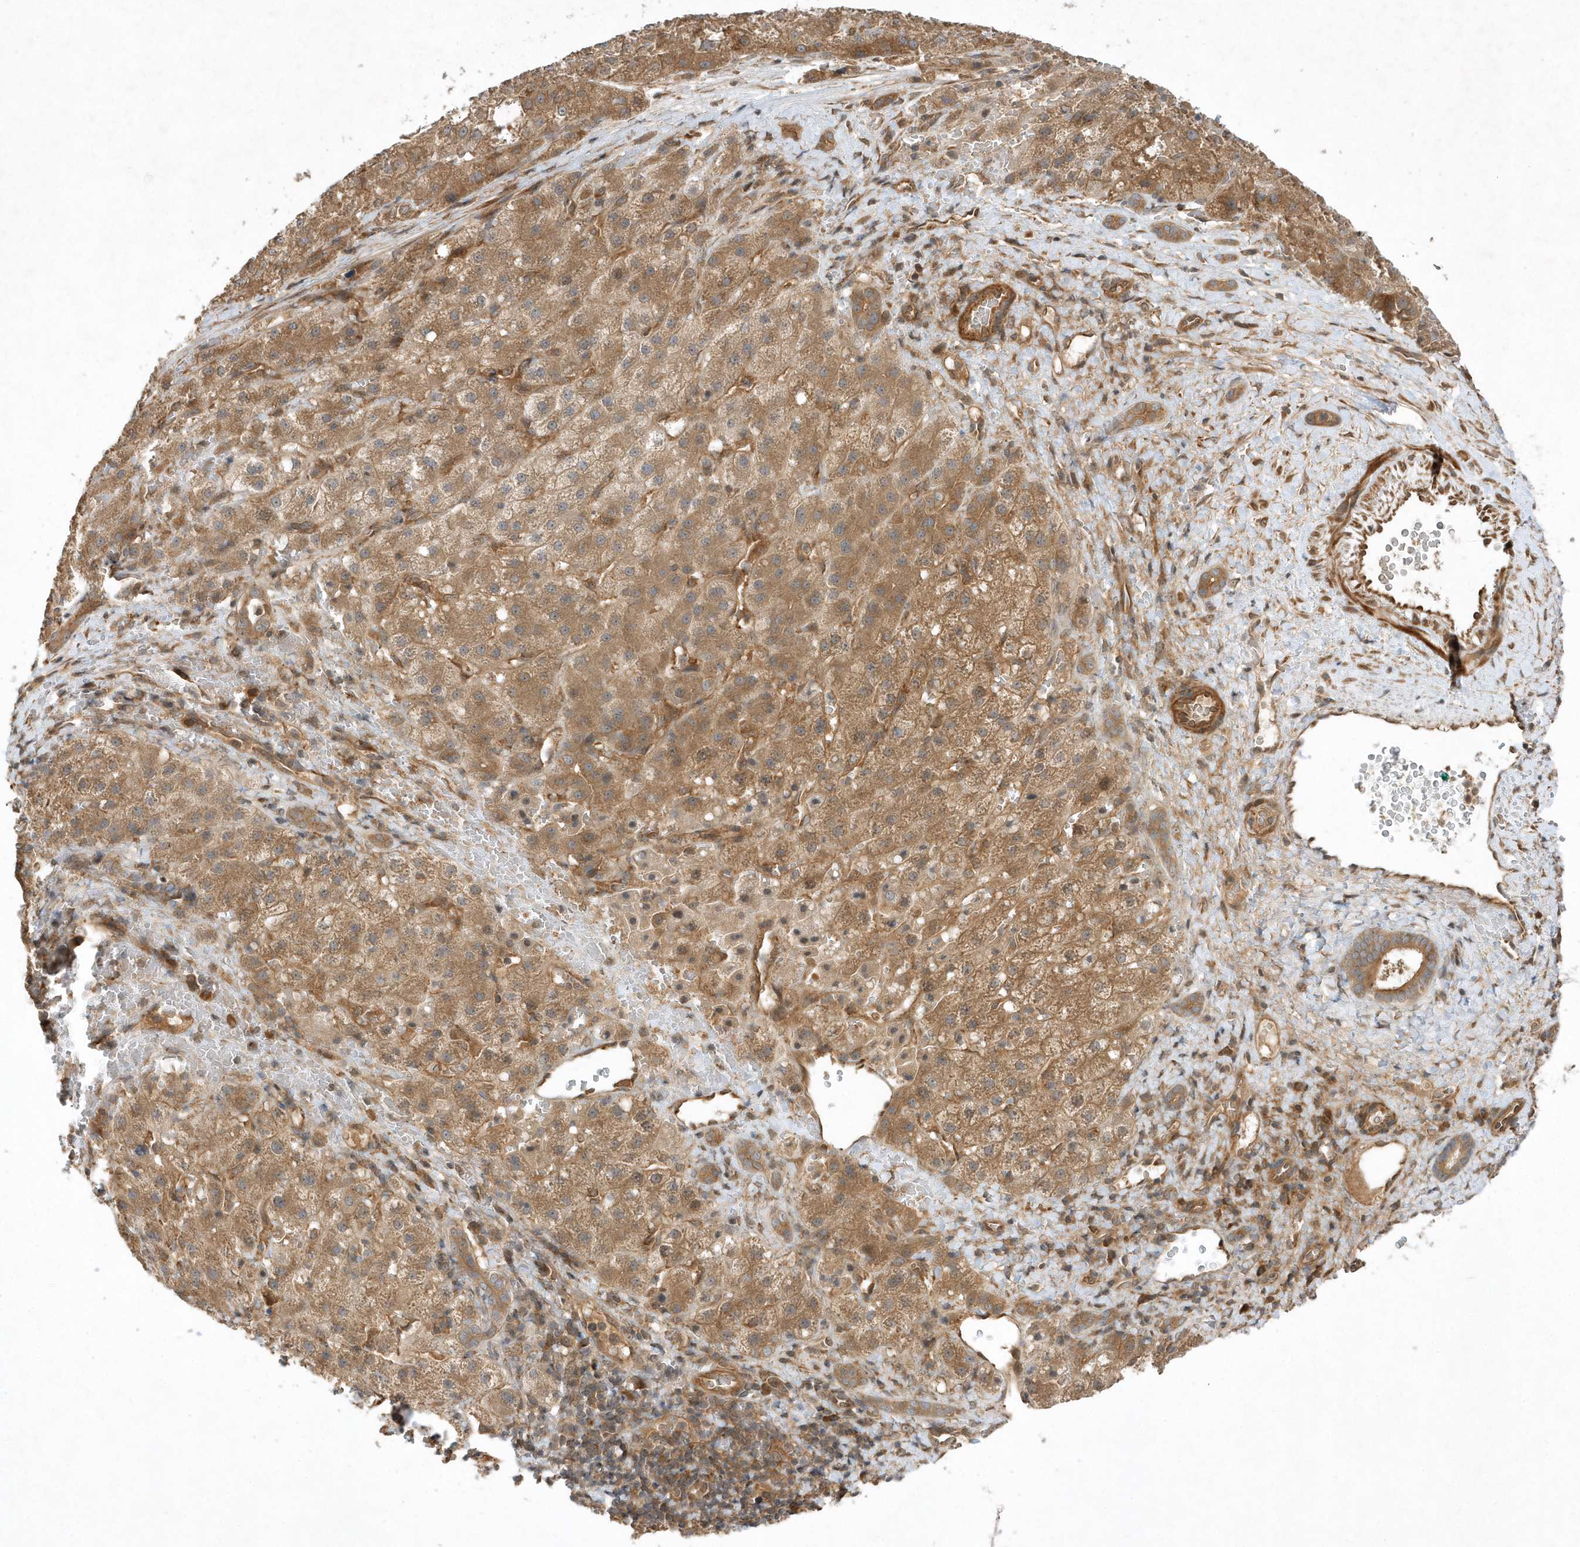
{"staining": {"intensity": "moderate", "quantity": ">75%", "location": "cytoplasmic/membranous"}, "tissue": "liver cancer", "cell_type": "Tumor cells", "image_type": "cancer", "snomed": [{"axis": "morphology", "description": "Carcinoma, Hepatocellular, NOS"}, {"axis": "topography", "description": "Liver"}], "caption": "Immunohistochemistry of human liver hepatocellular carcinoma demonstrates medium levels of moderate cytoplasmic/membranous expression in approximately >75% of tumor cells. (Brightfield microscopy of DAB IHC at high magnification).", "gene": "GFM2", "patient": {"sex": "male", "age": 57}}